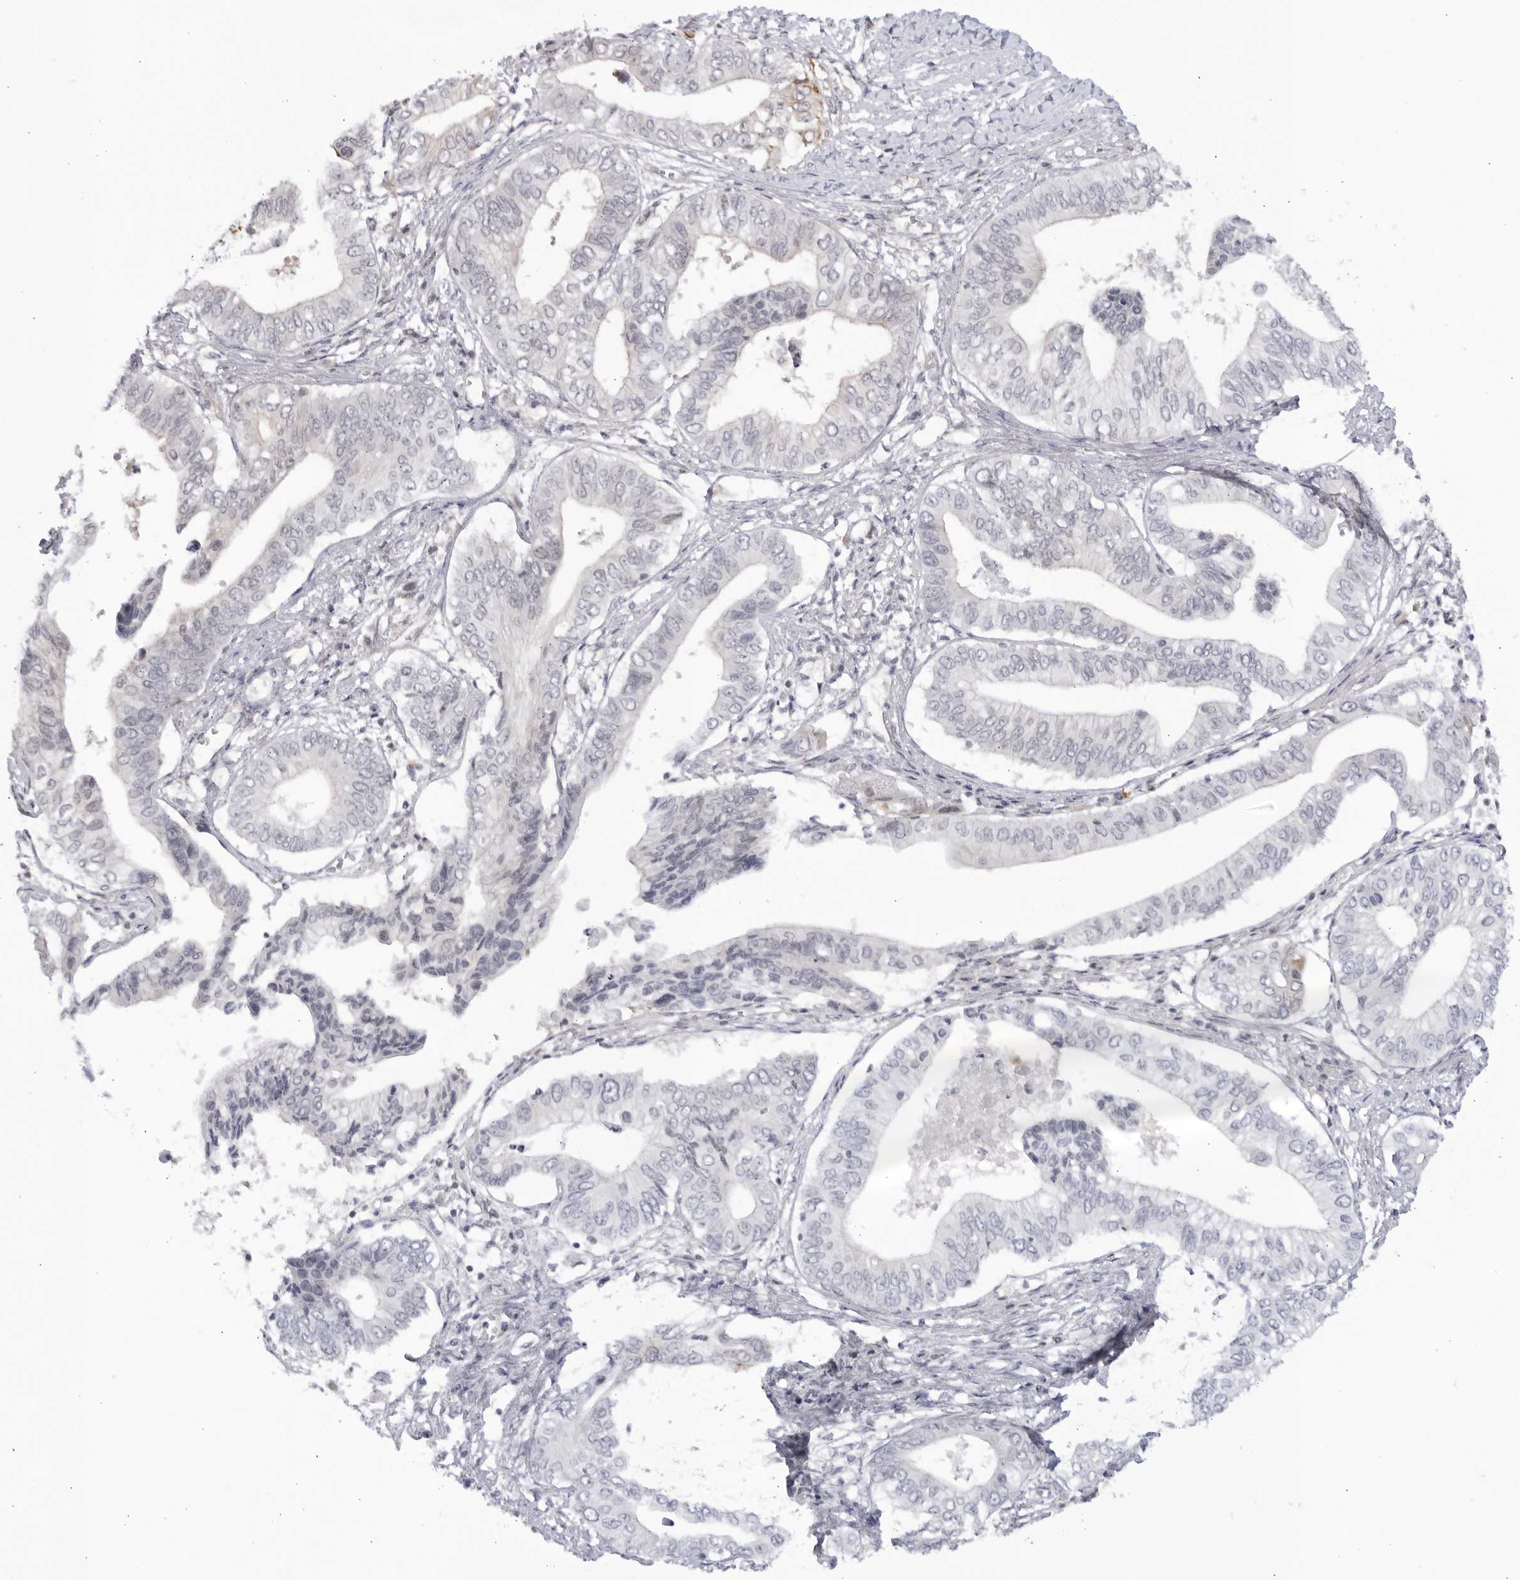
{"staining": {"intensity": "negative", "quantity": "none", "location": "none"}, "tissue": "pancreatic cancer", "cell_type": "Tumor cells", "image_type": "cancer", "snomed": [{"axis": "morphology", "description": "Normal tissue, NOS"}, {"axis": "morphology", "description": "Adenocarcinoma, NOS"}, {"axis": "topography", "description": "Pancreas"}, {"axis": "topography", "description": "Peripheral nerve tissue"}], "caption": "This micrograph is of pancreatic cancer stained with IHC to label a protein in brown with the nuclei are counter-stained blue. There is no positivity in tumor cells.", "gene": "CNBD1", "patient": {"sex": "male", "age": 59}}